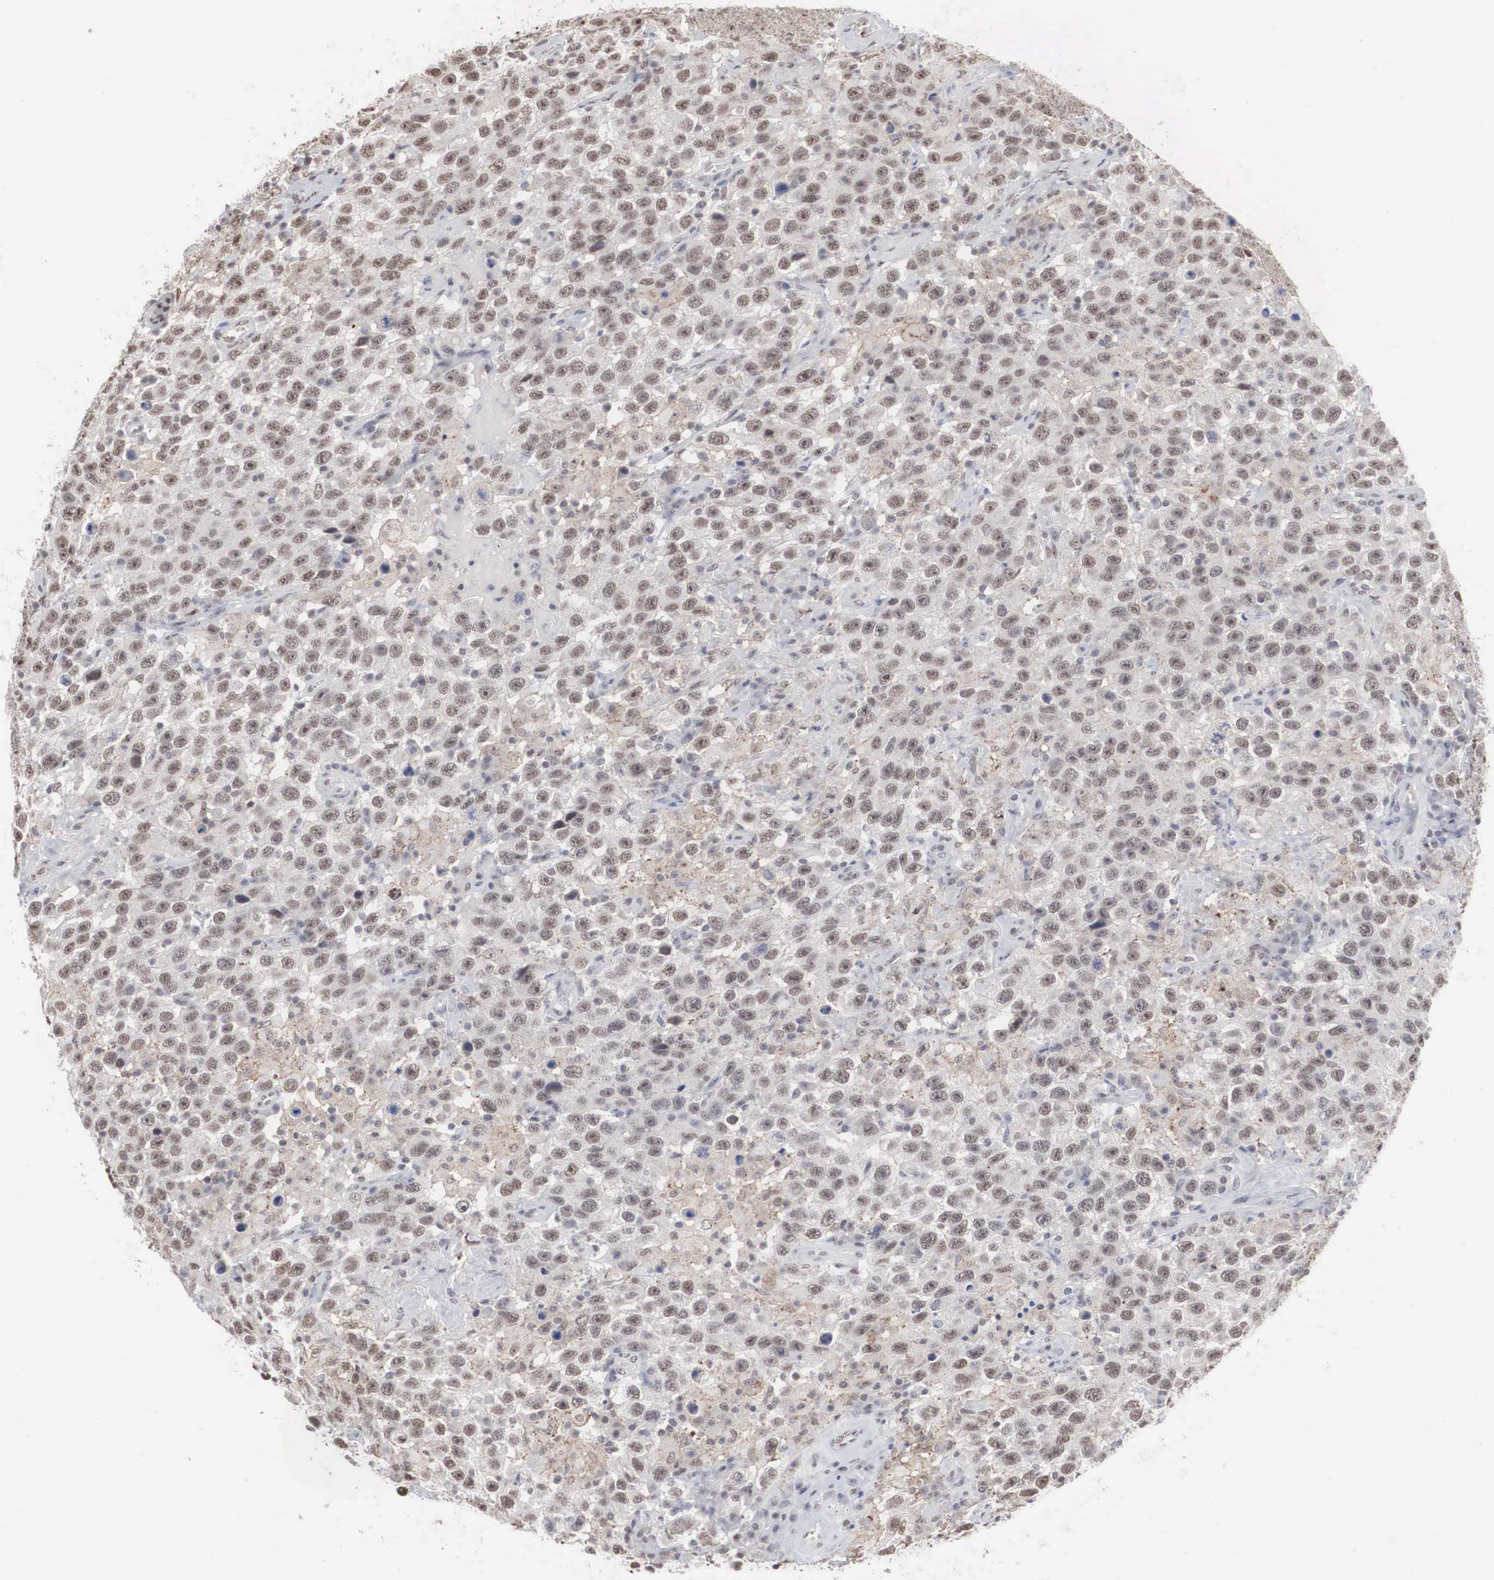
{"staining": {"intensity": "weak", "quantity": "25%-75%", "location": "nuclear"}, "tissue": "testis cancer", "cell_type": "Tumor cells", "image_type": "cancer", "snomed": [{"axis": "morphology", "description": "Seminoma, NOS"}, {"axis": "topography", "description": "Testis"}], "caption": "Protein analysis of seminoma (testis) tissue reveals weak nuclear expression in approximately 25%-75% of tumor cells.", "gene": "AUTS2", "patient": {"sex": "male", "age": 41}}